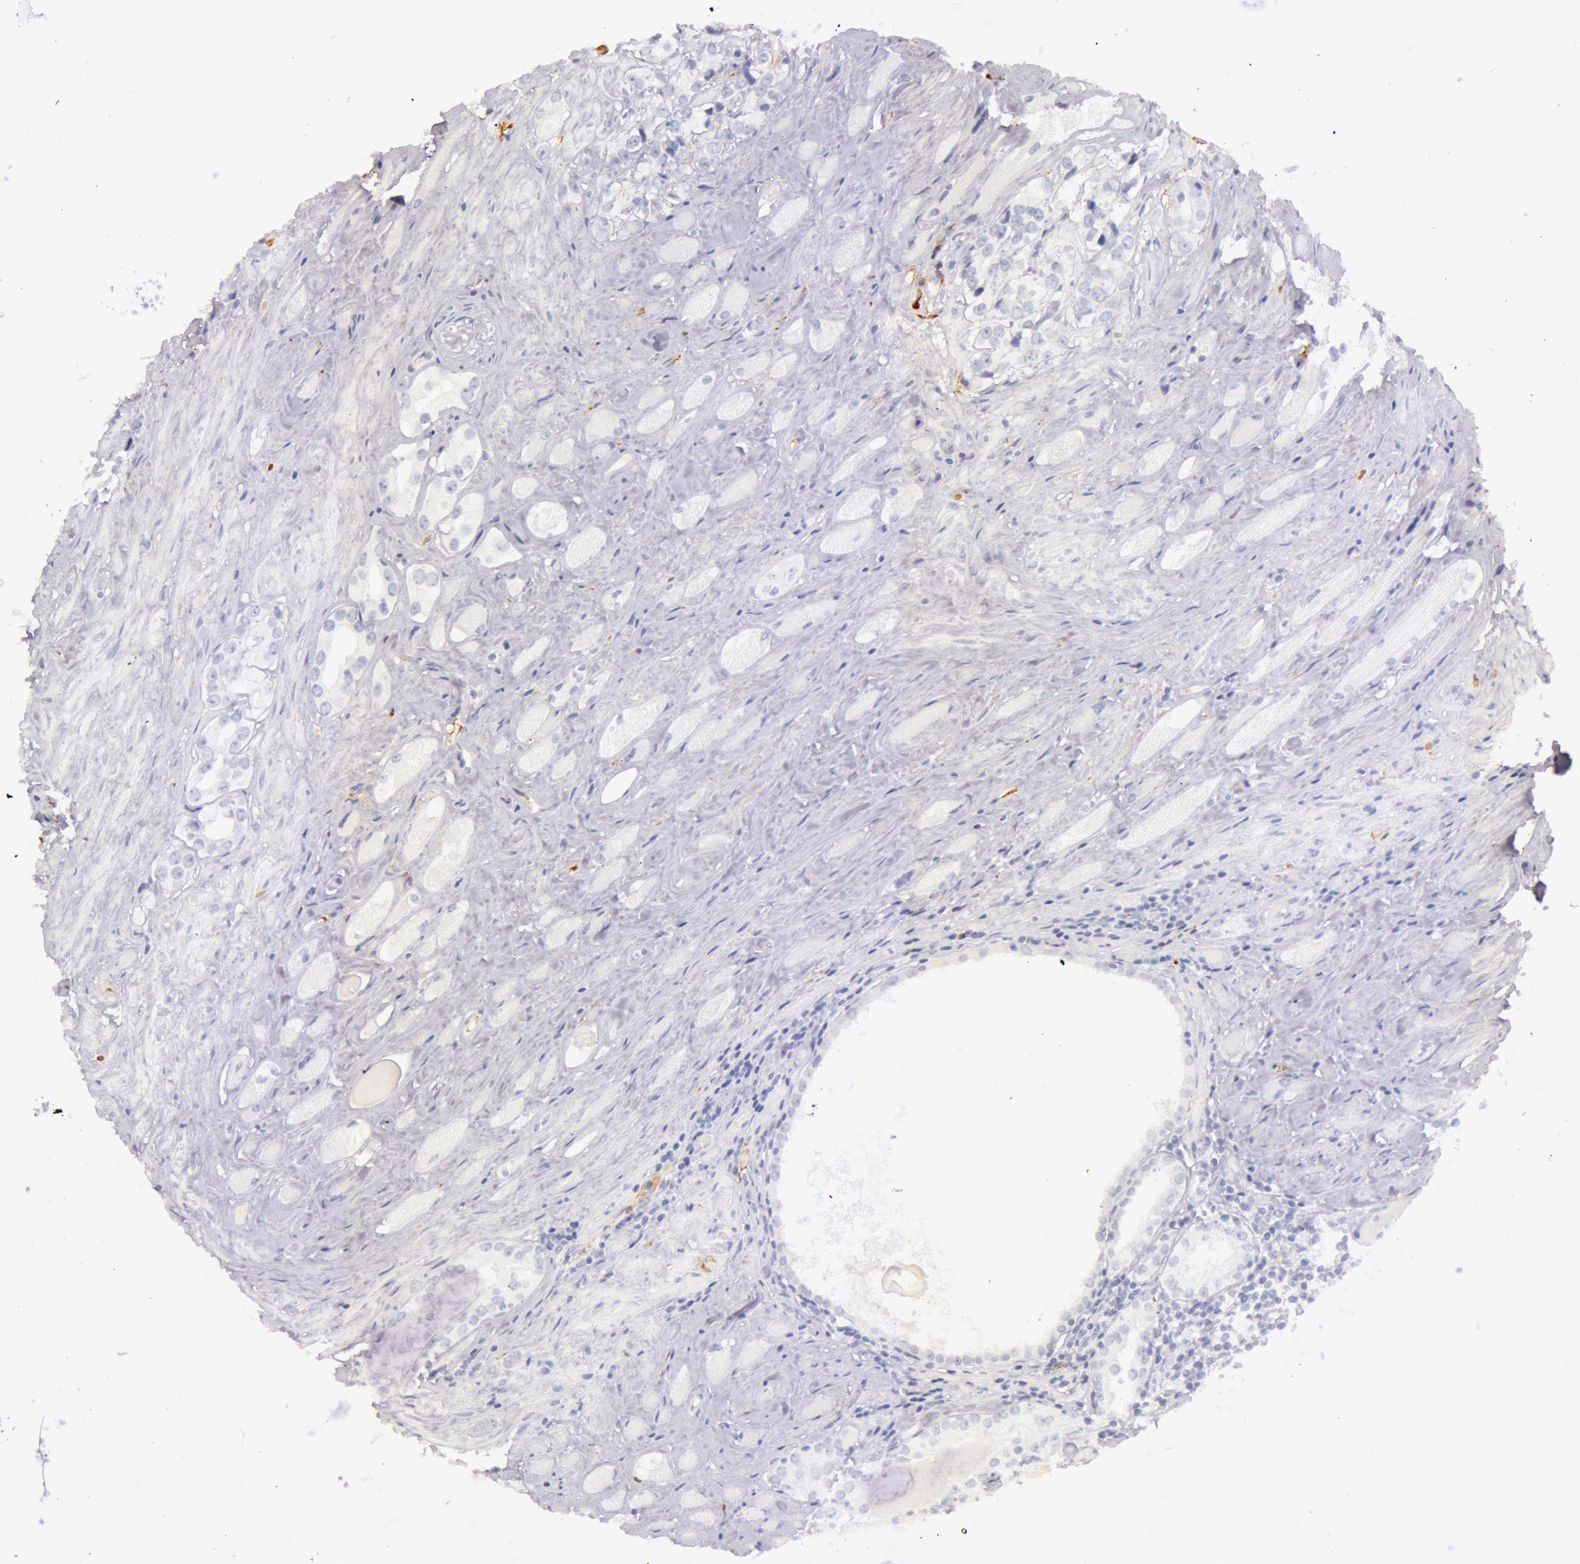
{"staining": {"intensity": "negative", "quantity": "none", "location": "none"}, "tissue": "prostate cancer", "cell_type": "Tumor cells", "image_type": "cancer", "snomed": [{"axis": "morphology", "description": "Adenocarcinoma, Medium grade"}, {"axis": "topography", "description": "Prostate"}], "caption": "Immunohistochemistry (IHC) image of human prostate cancer stained for a protein (brown), which reveals no staining in tumor cells. Brightfield microscopy of immunohistochemistry (IHC) stained with DAB (brown) and hematoxylin (blue), captured at high magnification.", "gene": "C4BPA", "patient": {"sex": "male", "age": 73}}